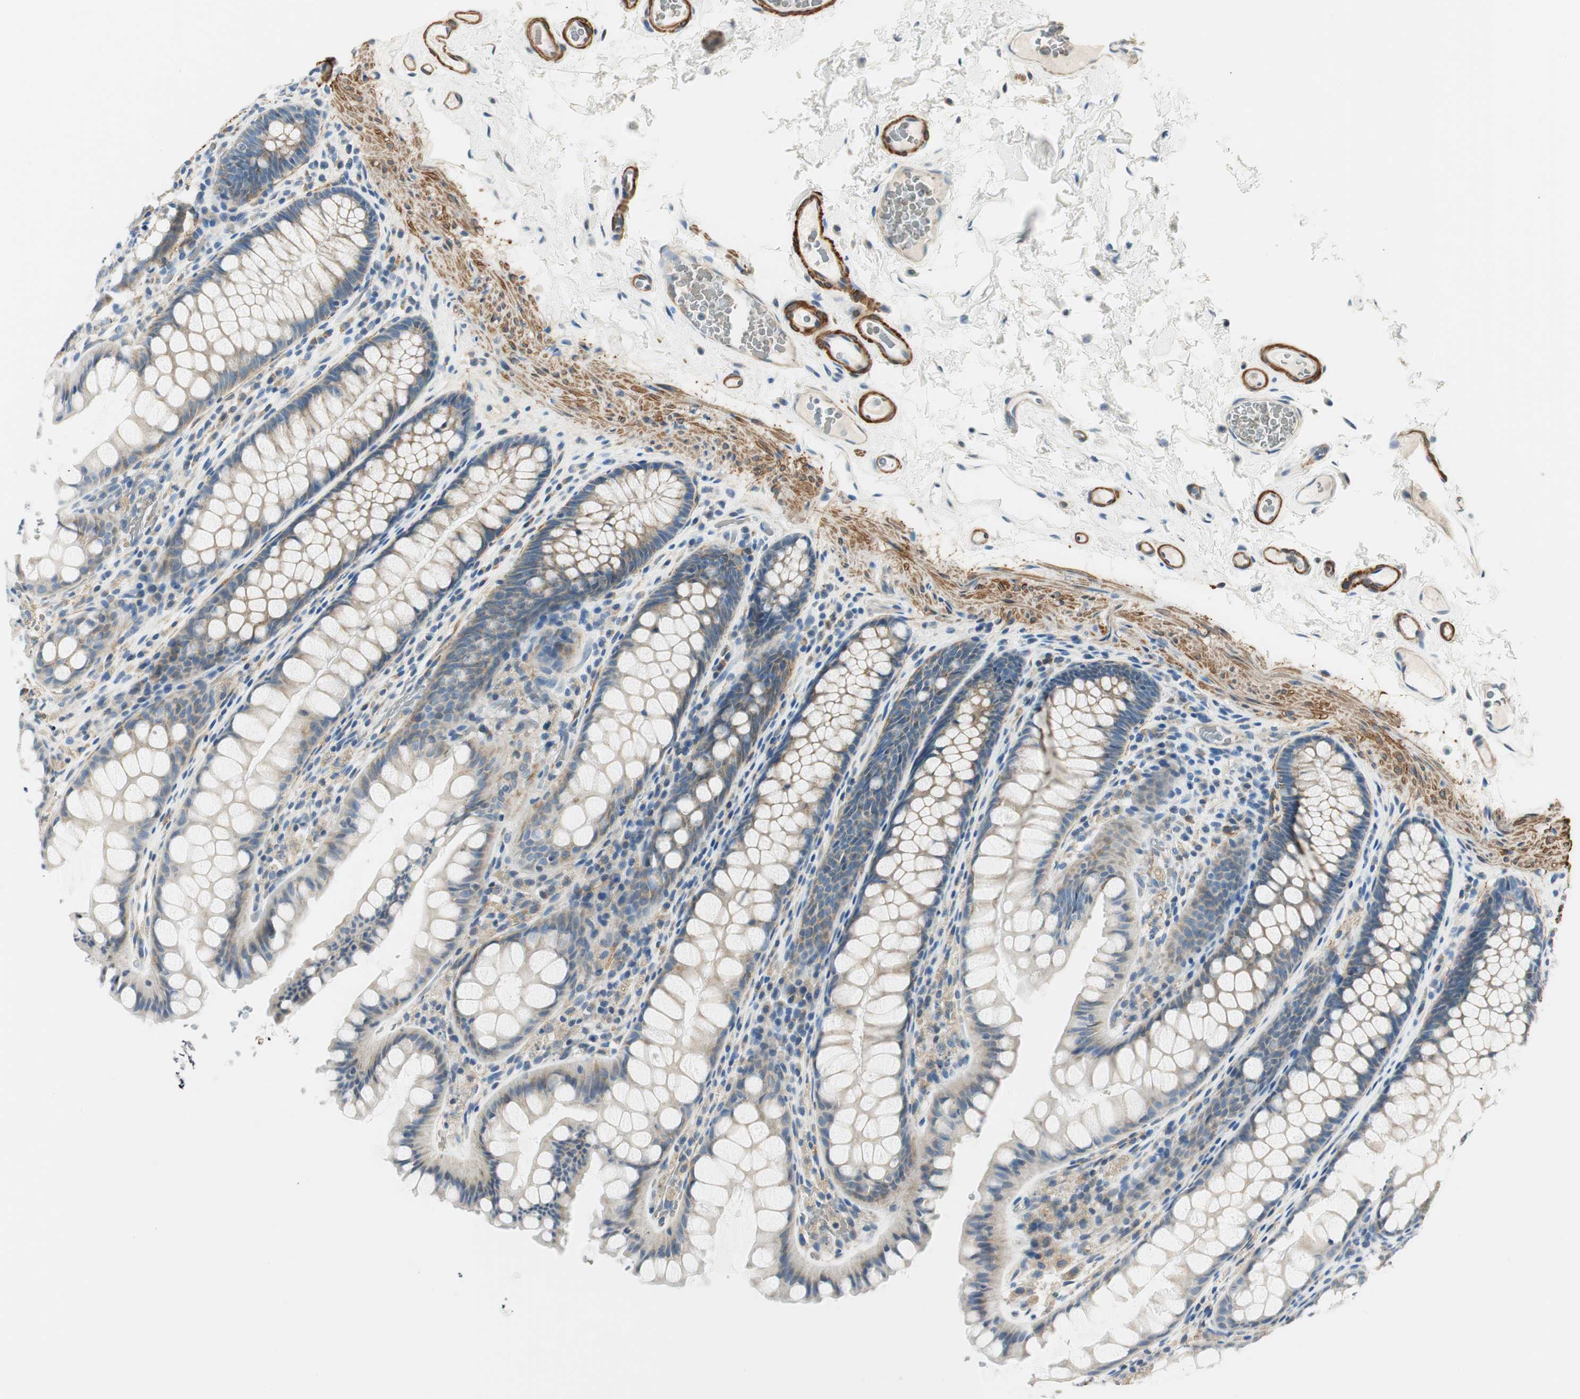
{"staining": {"intensity": "weak", "quantity": ">75%", "location": "cytoplasmic/membranous"}, "tissue": "colon", "cell_type": "Endothelial cells", "image_type": "normal", "snomed": [{"axis": "morphology", "description": "Normal tissue, NOS"}, {"axis": "topography", "description": "Colon"}], "caption": "Immunohistochemical staining of unremarkable colon demonstrates >75% levels of weak cytoplasmic/membranous protein positivity in about >75% of endothelial cells.", "gene": "RORB", "patient": {"sex": "female", "age": 55}}